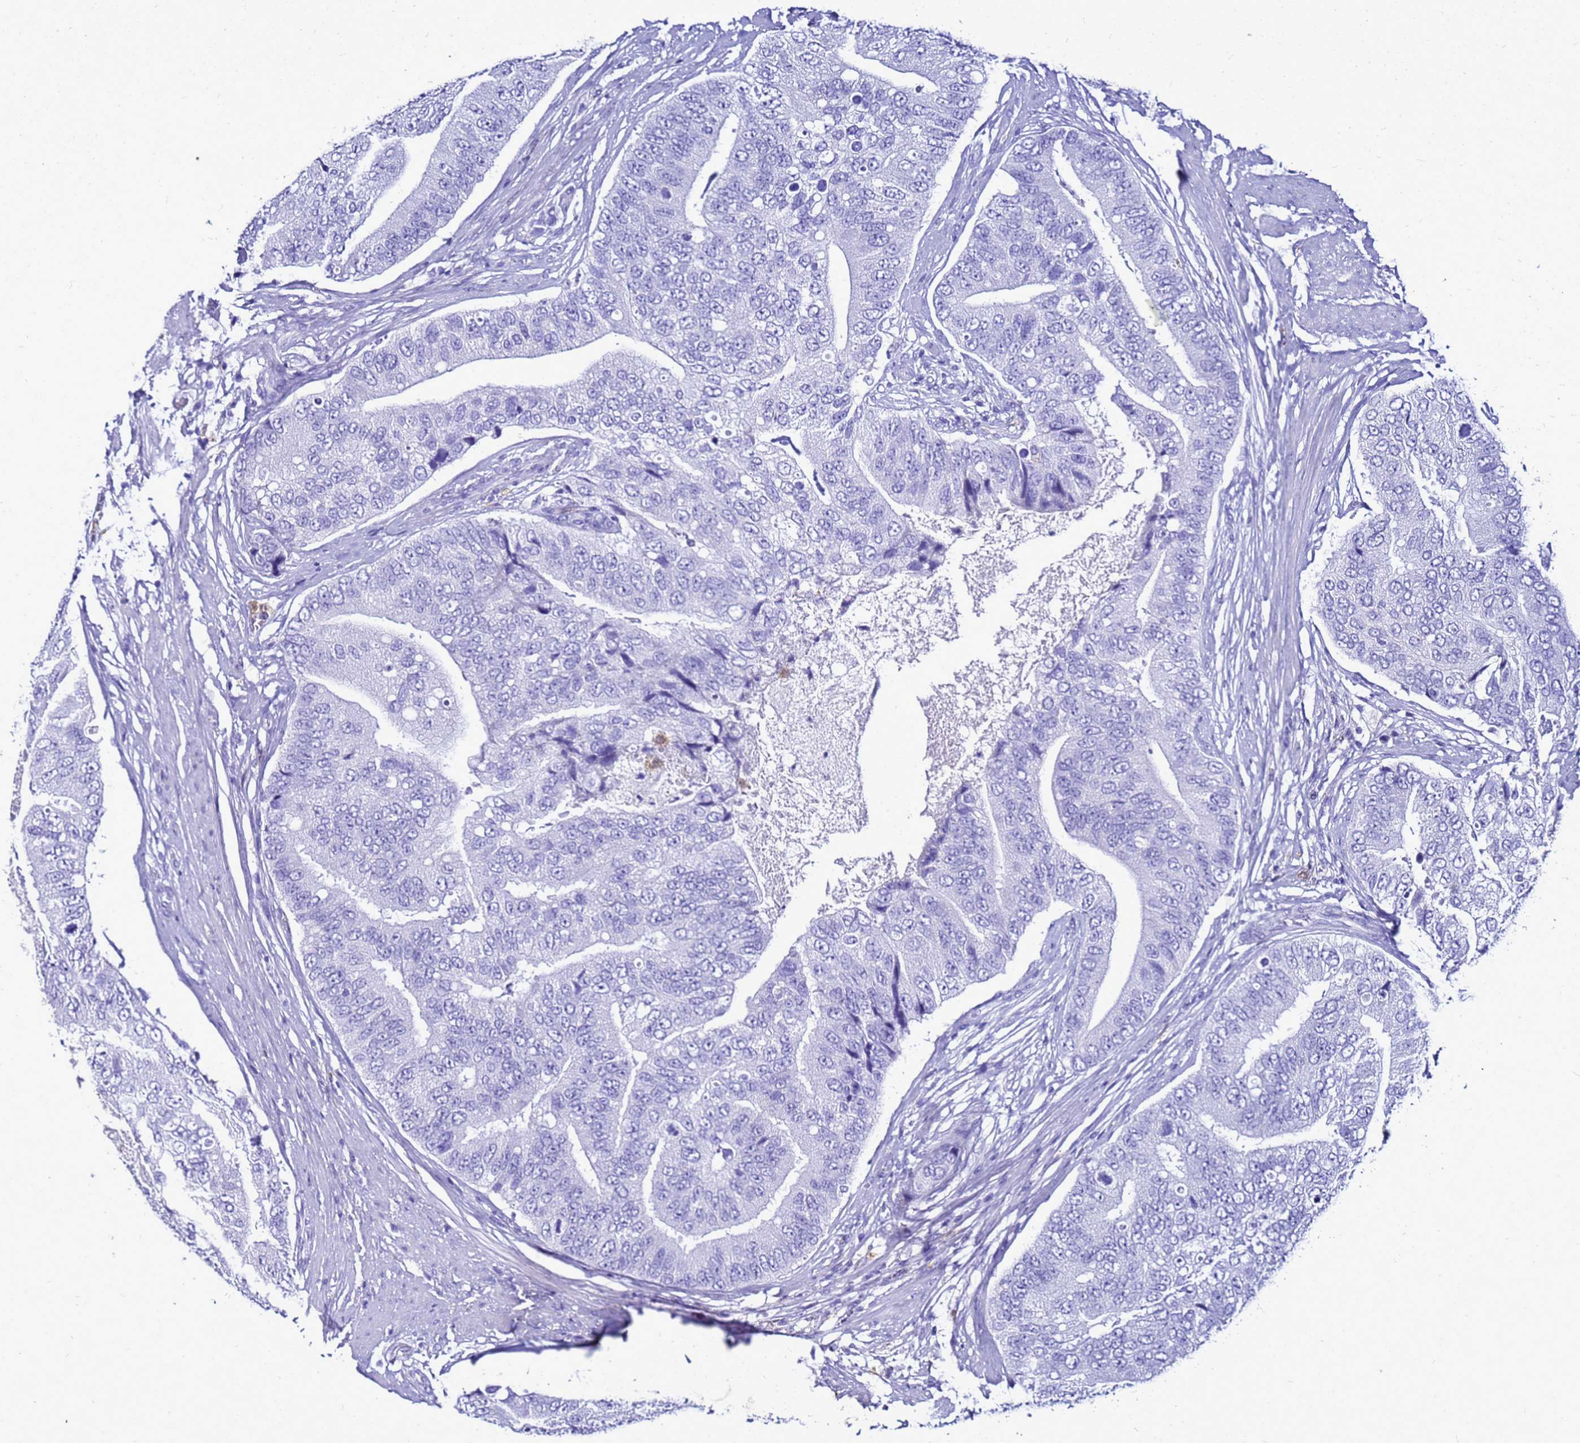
{"staining": {"intensity": "negative", "quantity": "none", "location": "none"}, "tissue": "prostate cancer", "cell_type": "Tumor cells", "image_type": "cancer", "snomed": [{"axis": "morphology", "description": "Adenocarcinoma, High grade"}, {"axis": "topography", "description": "Prostate"}], "caption": "A photomicrograph of human adenocarcinoma (high-grade) (prostate) is negative for staining in tumor cells.", "gene": "CSTA", "patient": {"sex": "male", "age": 70}}